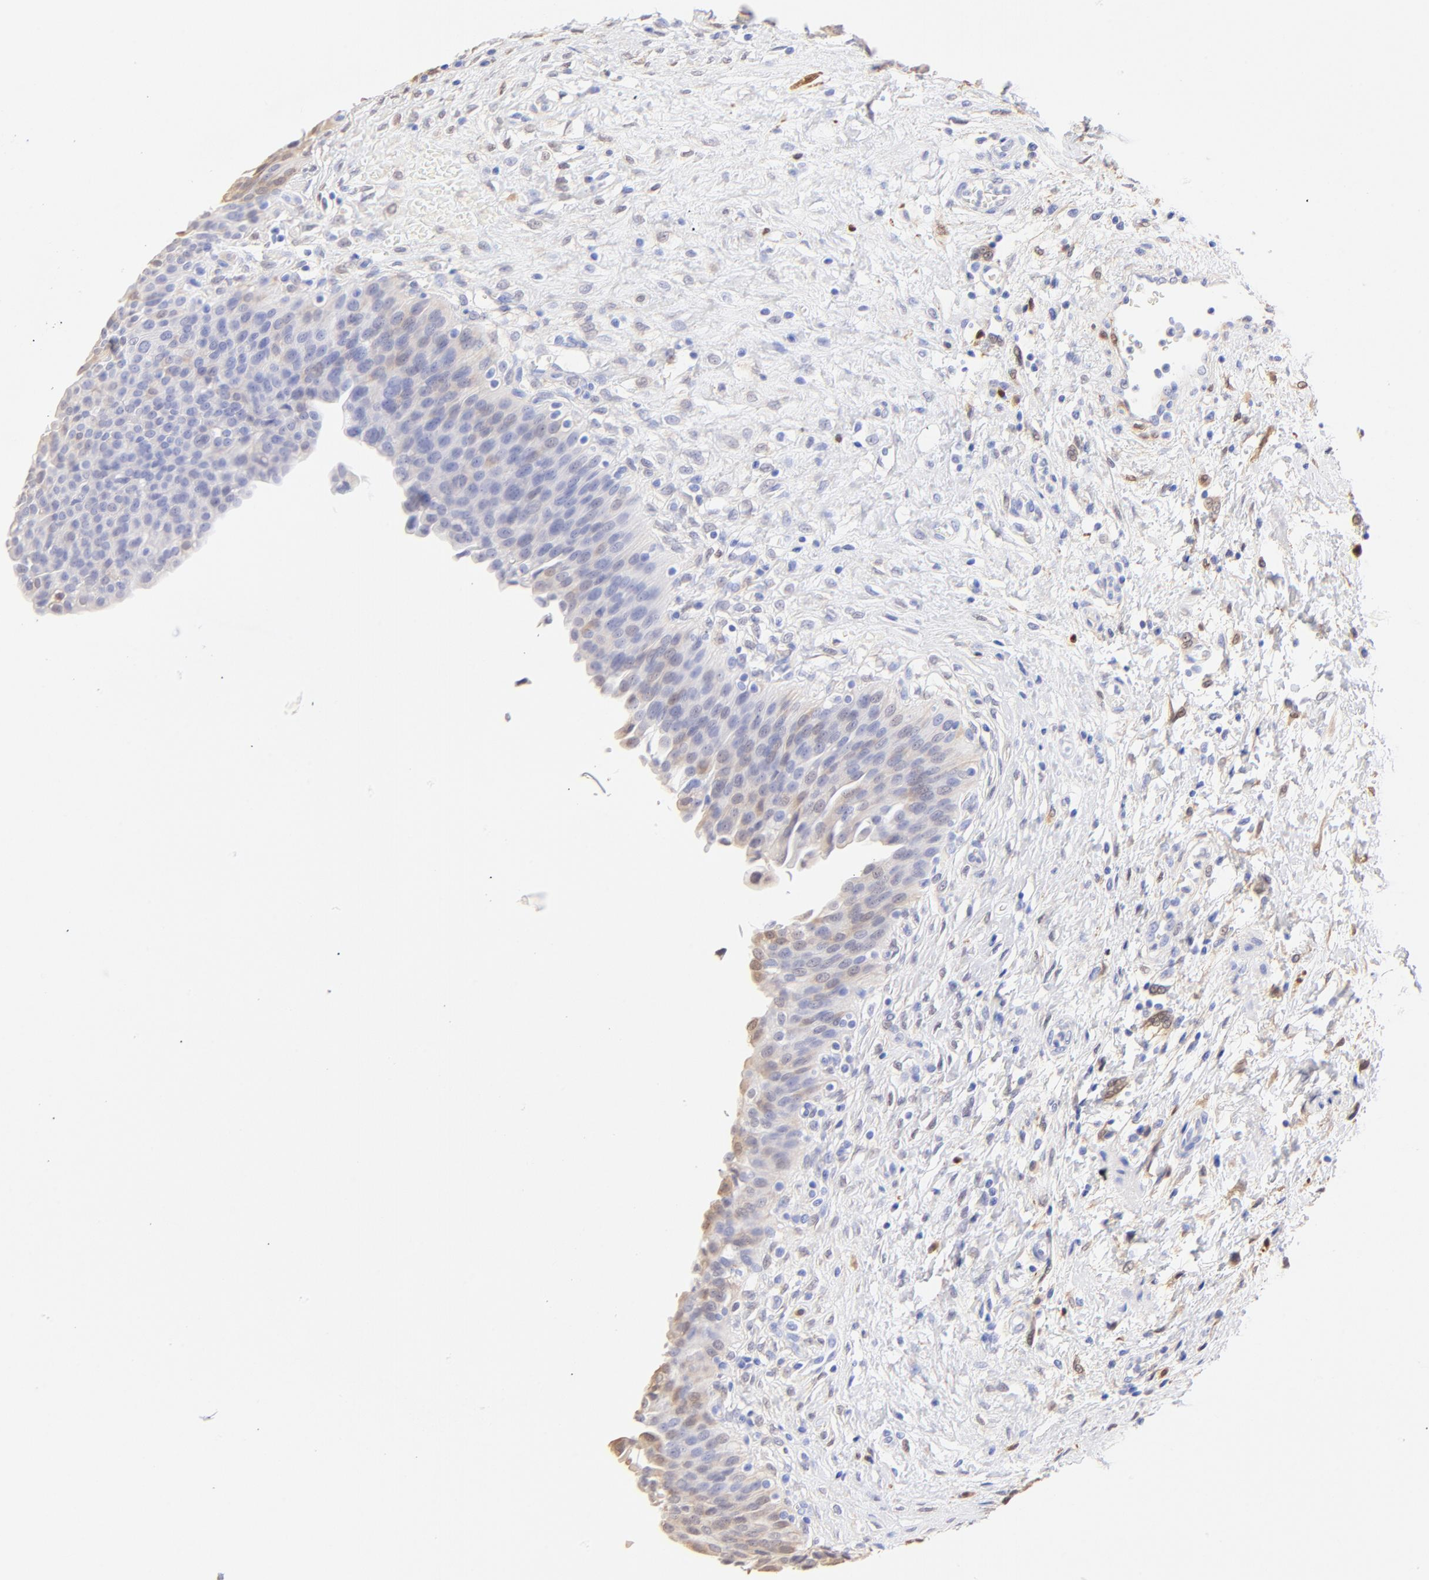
{"staining": {"intensity": "negative", "quantity": "none", "location": "none"}, "tissue": "urinary bladder", "cell_type": "Urothelial cells", "image_type": "normal", "snomed": [{"axis": "morphology", "description": "Normal tissue, NOS"}, {"axis": "morphology", "description": "Dysplasia, NOS"}, {"axis": "topography", "description": "Urinary bladder"}], "caption": "This histopathology image is of normal urinary bladder stained with IHC to label a protein in brown with the nuclei are counter-stained blue. There is no positivity in urothelial cells. The staining is performed using DAB brown chromogen with nuclei counter-stained in using hematoxylin.", "gene": "ALDH1A1", "patient": {"sex": "male", "age": 35}}